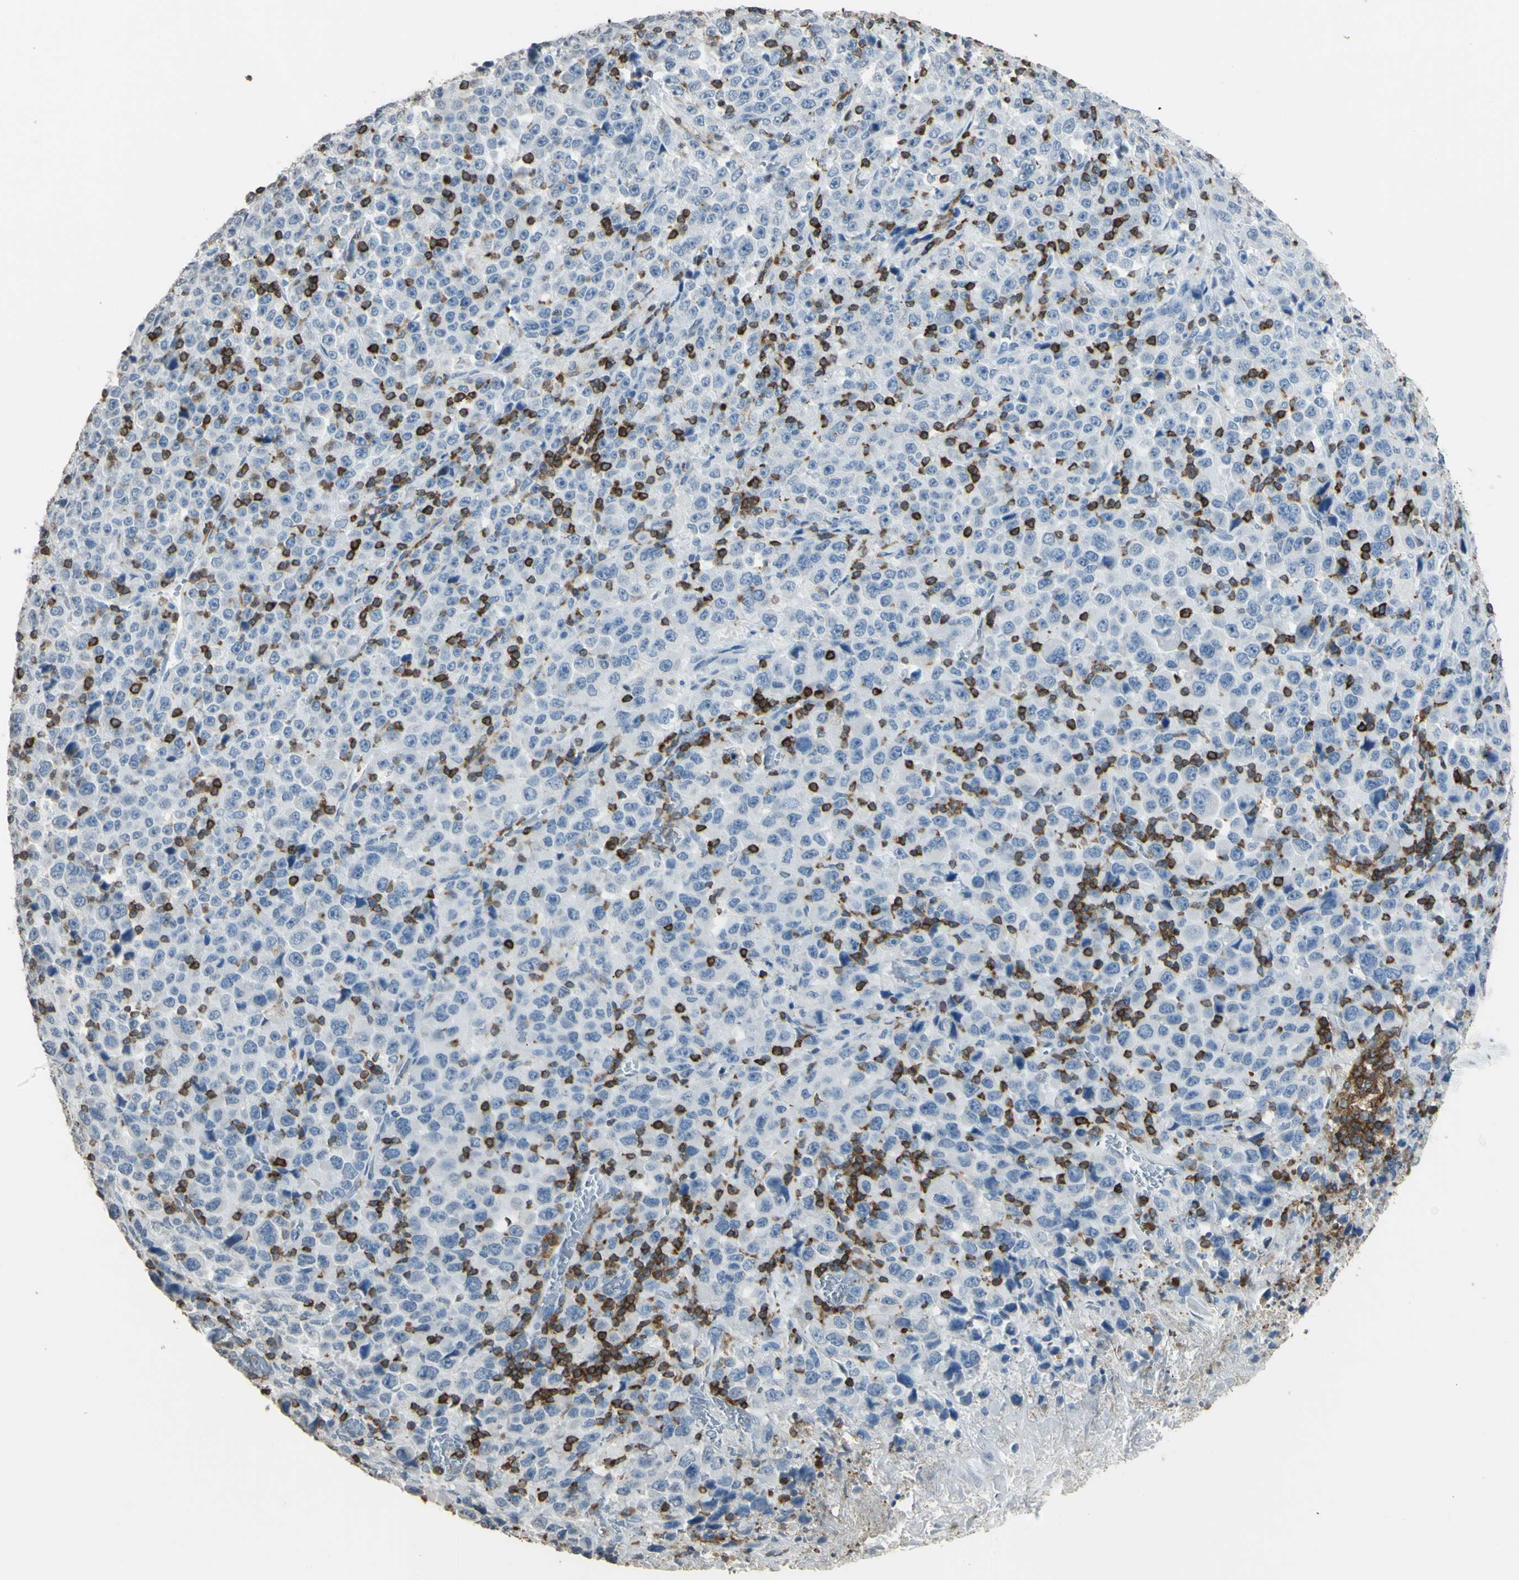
{"staining": {"intensity": "negative", "quantity": "none", "location": "none"}, "tissue": "stomach cancer", "cell_type": "Tumor cells", "image_type": "cancer", "snomed": [{"axis": "morphology", "description": "Normal tissue, NOS"}, {"axis": "morphology", "description": "Adenocarcinoma, NOS"}, {"axis": "topography", "description": "Stomach, upper"}, {"axis": "topography", "description": "Stomach"}], "caption": "Immunohistochemistry (IHC) histopathology image of stomach cancer stained for a protein (brown), which exhibits no staining in tumor cells.", "gene": "PSTPIP1", "patient": {"sex": "male", "age": 59}}